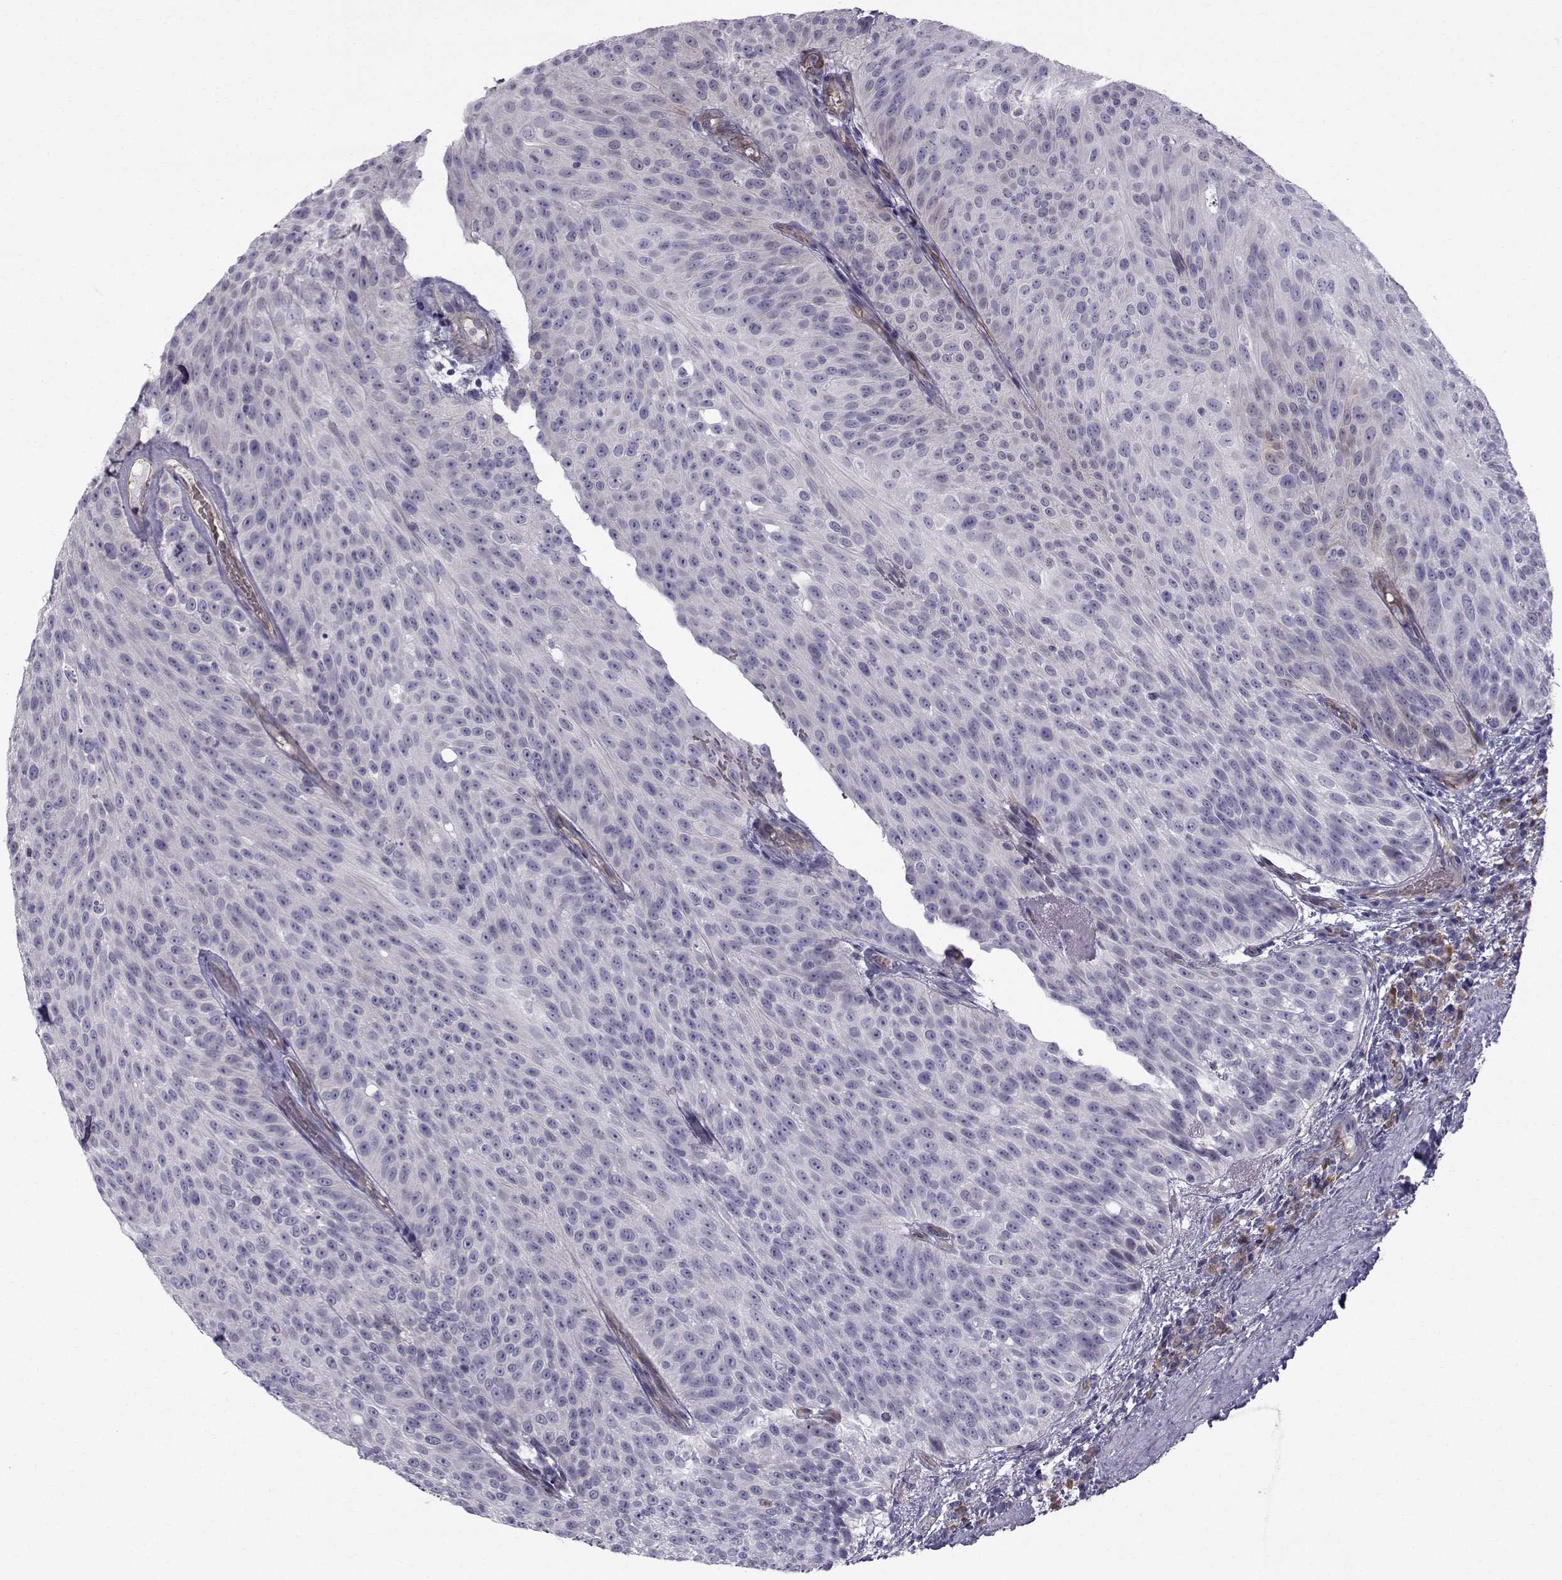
{"staining": {"intensity": "weak", "quantity": "<25%", "location": "cytoplasmic/membranous"}, "tissue": "urothelial cancer", "cell_type": "Tumor cells", "image_type": "cancer", "snomed": [{"axis": "morphology", "description": "Urothelial carcinoma, Low grade"}, {"axis": "topography", "description": "Urinary bladder"}], "caption": "Tumor cells show no significant staining in low-grade urothelial carcinoma.", "gene": "QPCT", "patient": {"sex": "male", "age": 78}}